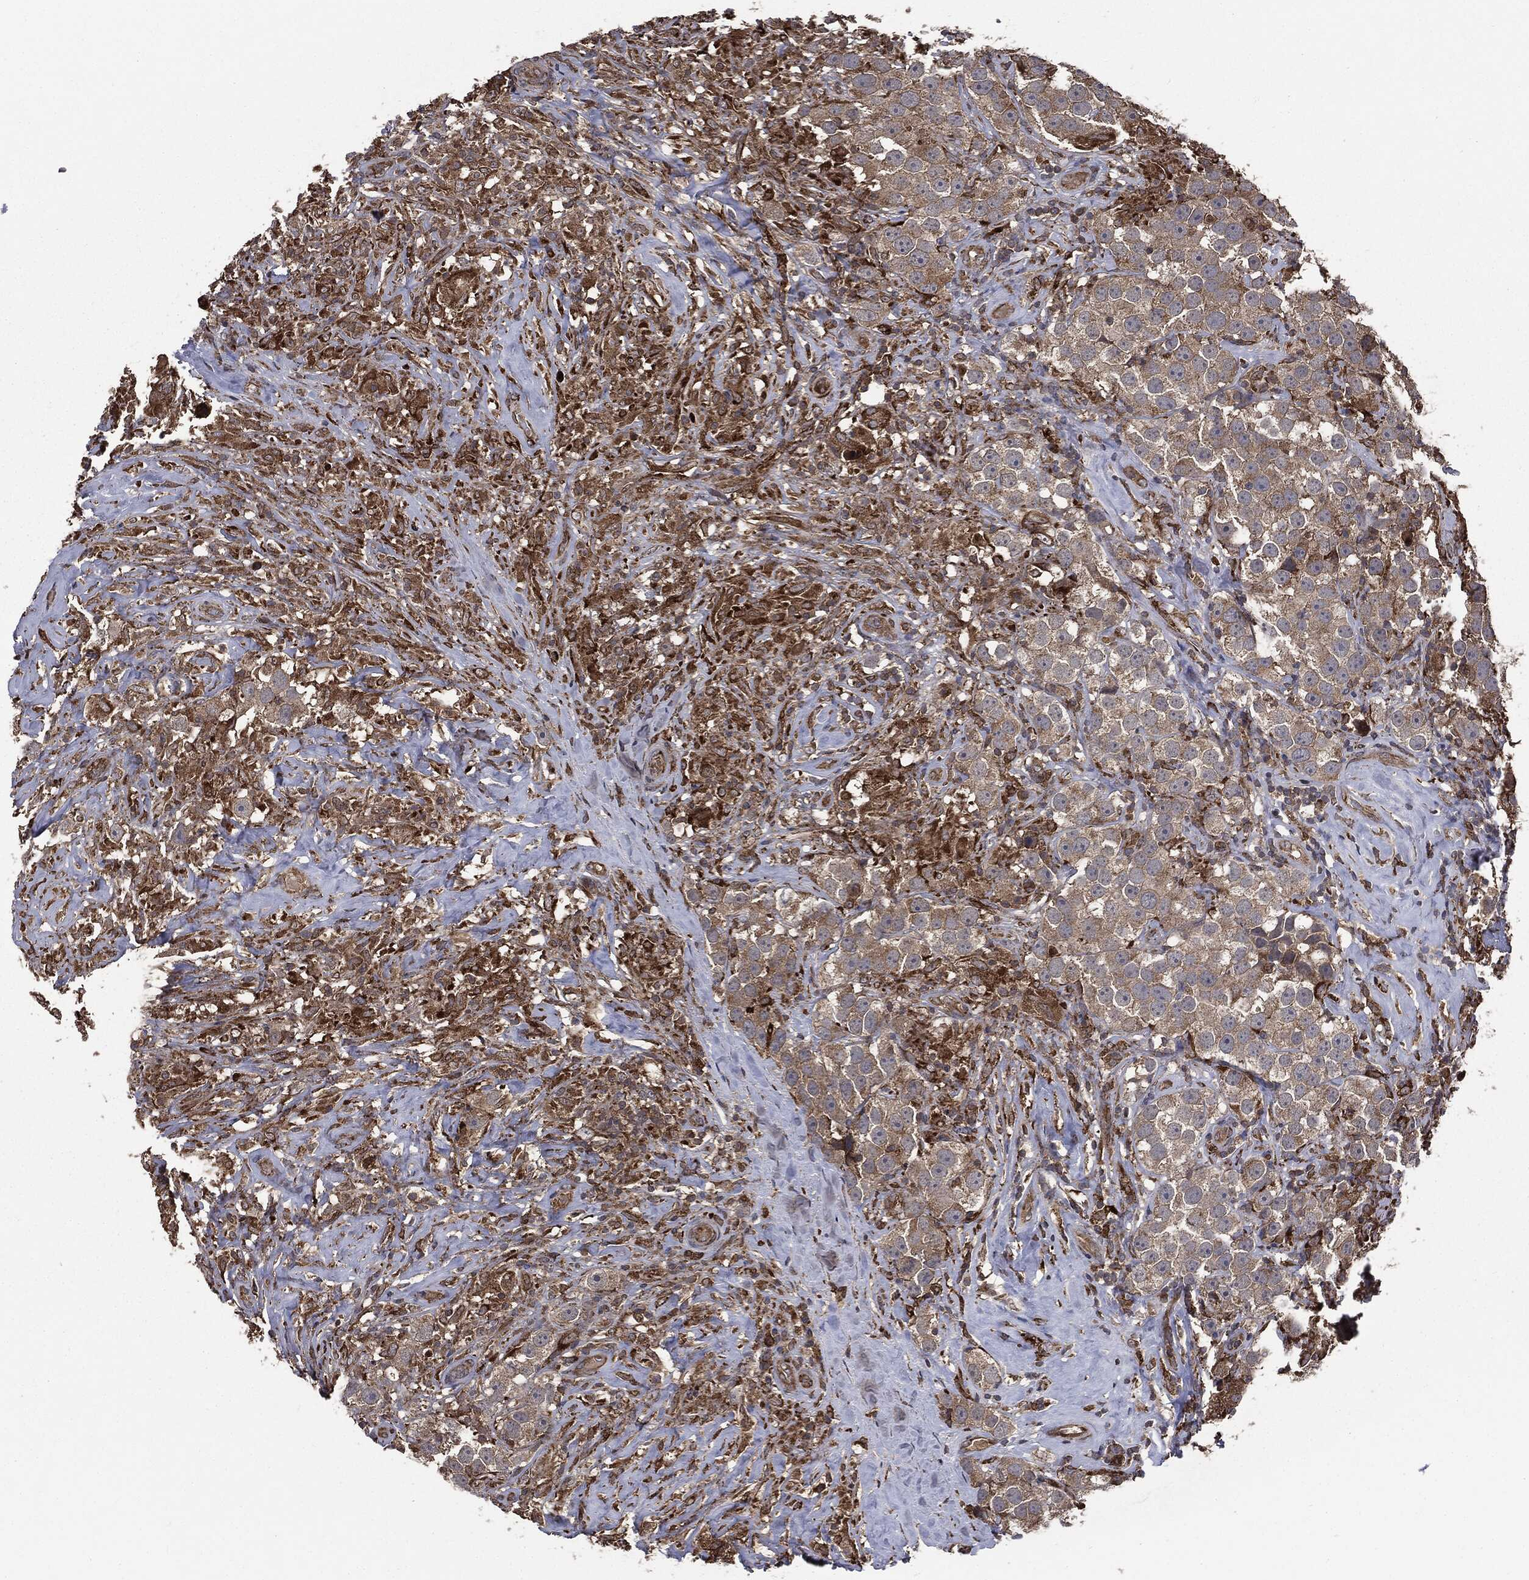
{"staining": {"intensity": "weak", "quantity": ">75%", "location": "cytoplasmic/membranous"}, "tissue": "testis cancer", "cell_type": "Tumor cells", "image_type": "cancer", "snomed": [{"axis": "morphology", "description": "Seminoma, NOS"}, {"axis": "topography", "description": "Testis"}], "caption": "Immunohistochemical staining of human testis cancer displays low levels of weak cytoplasmic/membranous protein positivity in about >75% of tumor cells. (DAB = brown stain, brightfield microscopy at high magnification).", "gene": "PLOD3", "patient": {"sex": "male", "age": 49}}